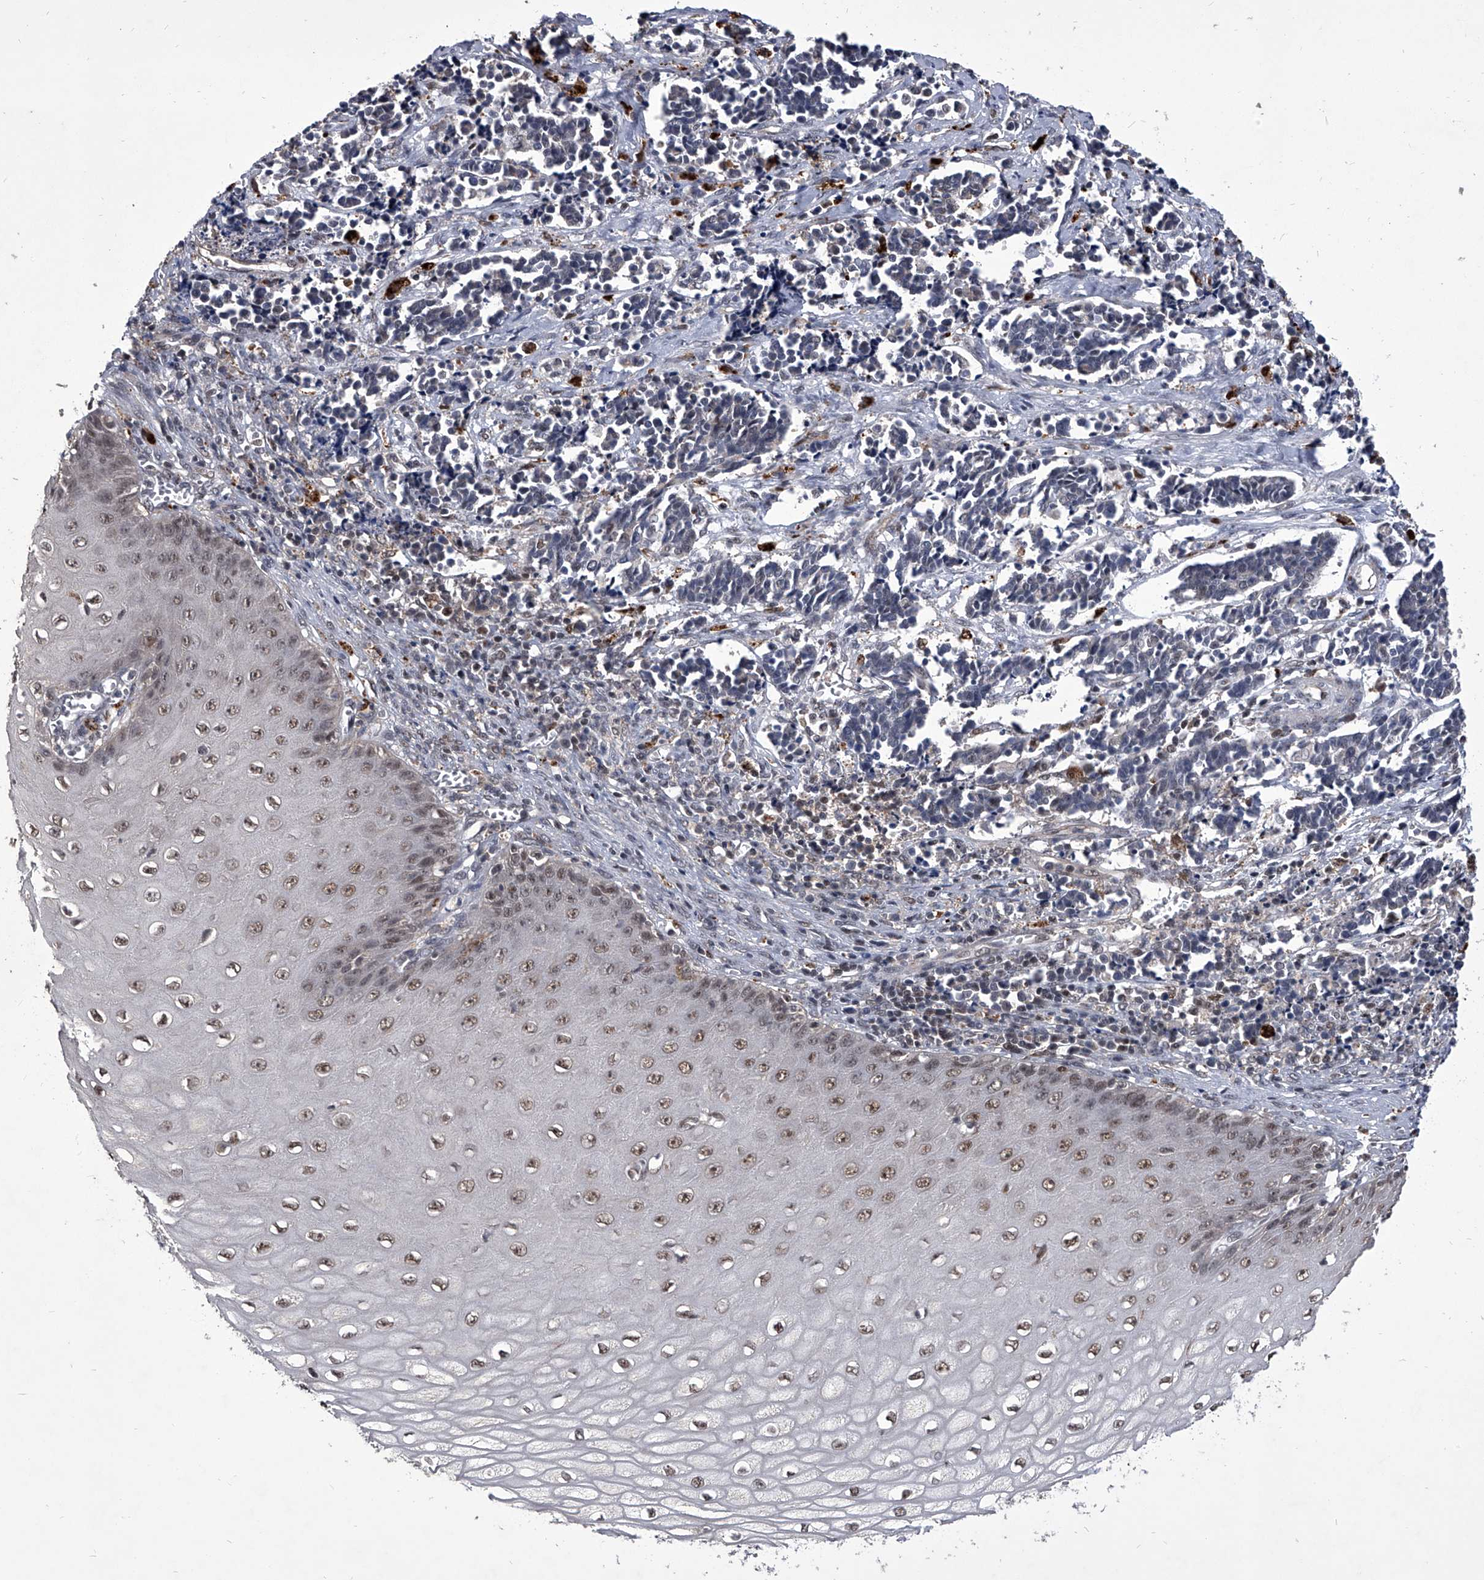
{"staining": {"intensity": "negative", "quantity": "none", "location": "none"}, "tissue": "cervical cancer", "cell_type": "Tumor cells", "image_type": "cancer", "snomed": [{"axis": "morphology", "description": "Normal tissue, NOS"}, {"axis": "morphology", "description": "Squamous cell carcinoma, NOS"}, {"axis": "topography", "description": "Cervix"}], "caption": "There is no significant staining in tumor cells of cervical cancer (squamous cell carcinoma).", "gene": "CMTR1", "patient": {"sex": "female", "age": 35}}